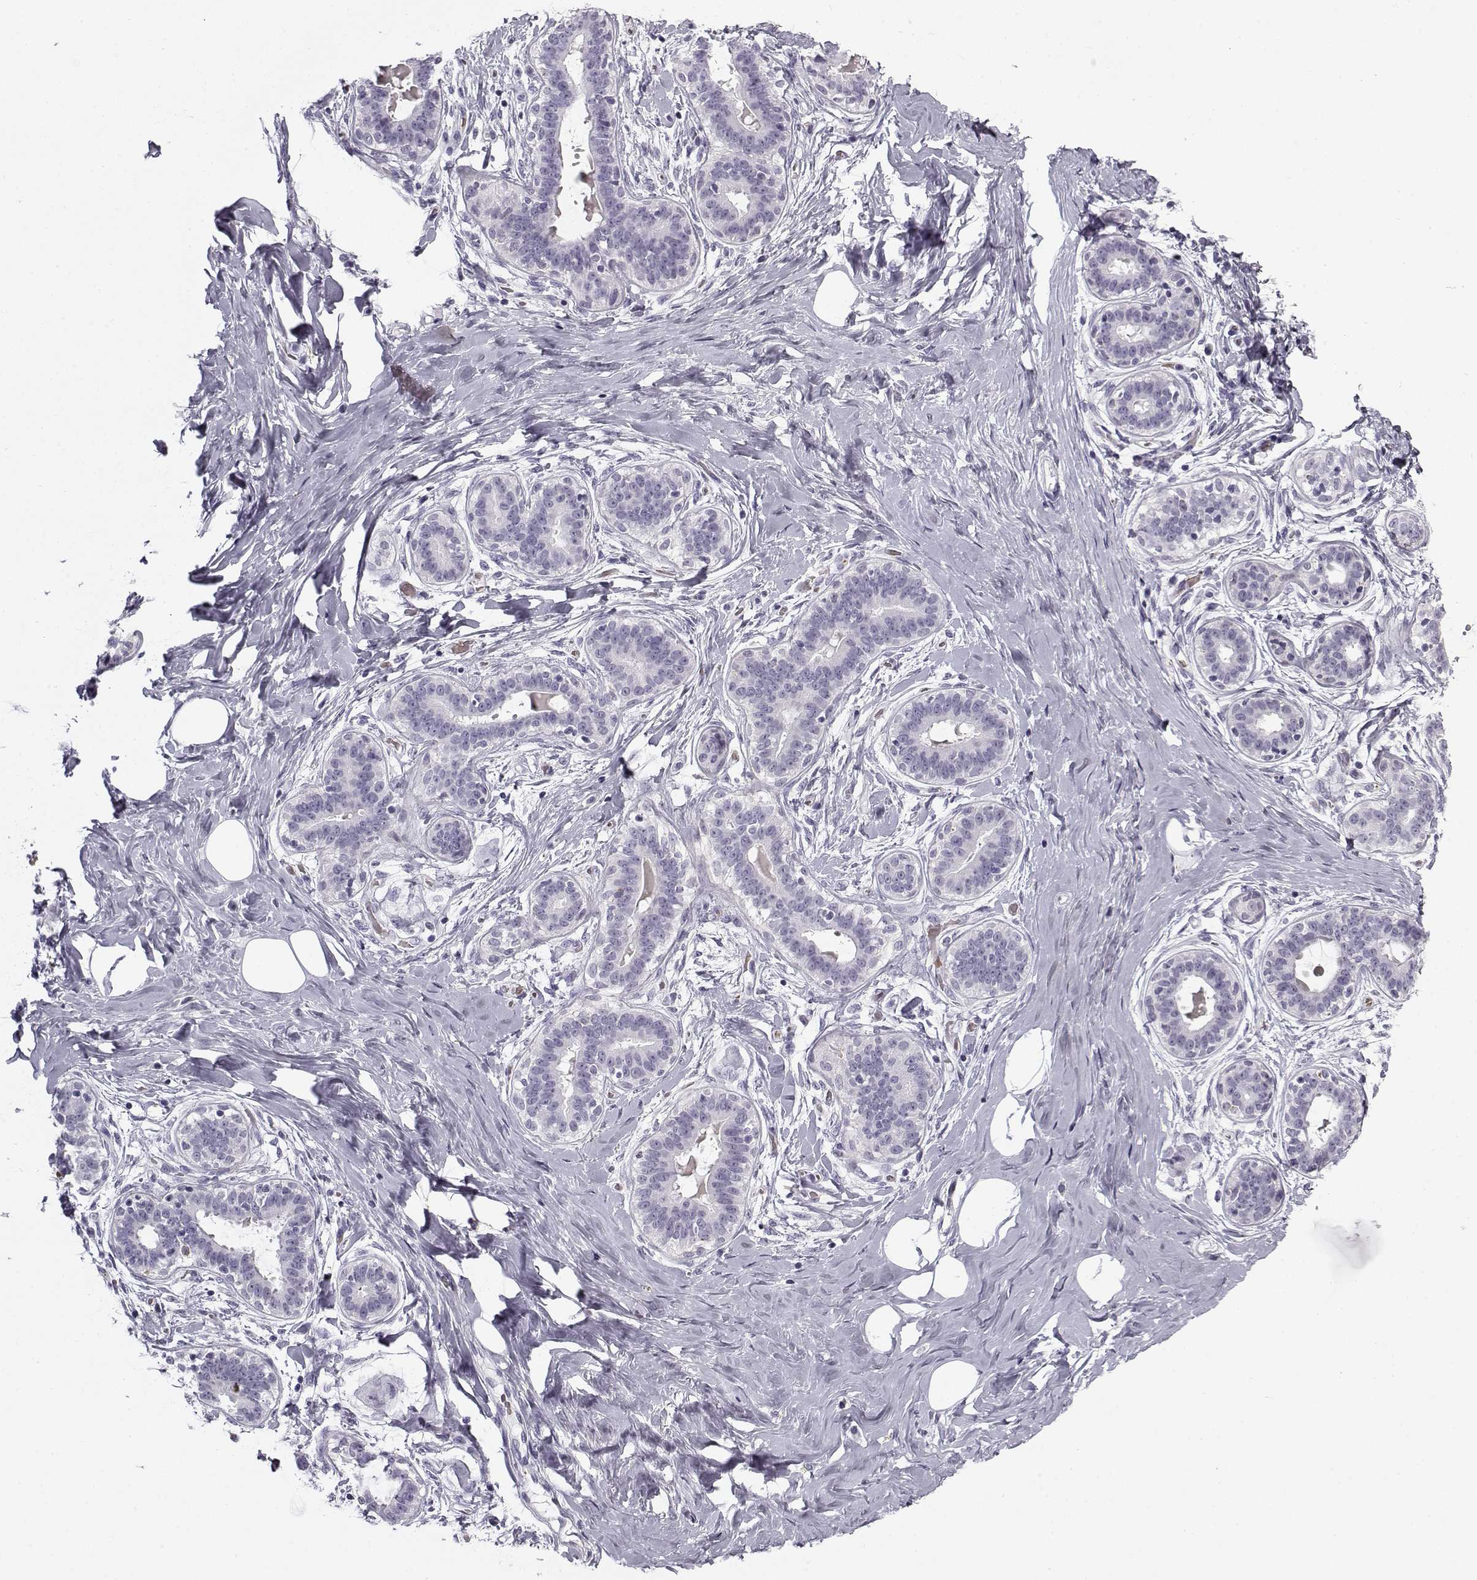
{"staining": {"intensity": "negative", "quantity": "none", "location": "none"}, "tissue": "breast", "cell_type": "Adipocytes", "image_type": "normal", "snomed": [{"axis": "morphology", "description": "Normal tissue, NOS"}, {"axis": "topography", "description": "Skin"}, {"axis": "topography", "description": "Breast"}], "caption": "Protein analysis of unremarkable breast displays no significant staining in adipocytes. (DAB (3,3'-diaminobenzidine) immunohistochemistry (IHC), high magnification).", "gene": "SNCA", "patient": {"sex": "female", "age": 43}}